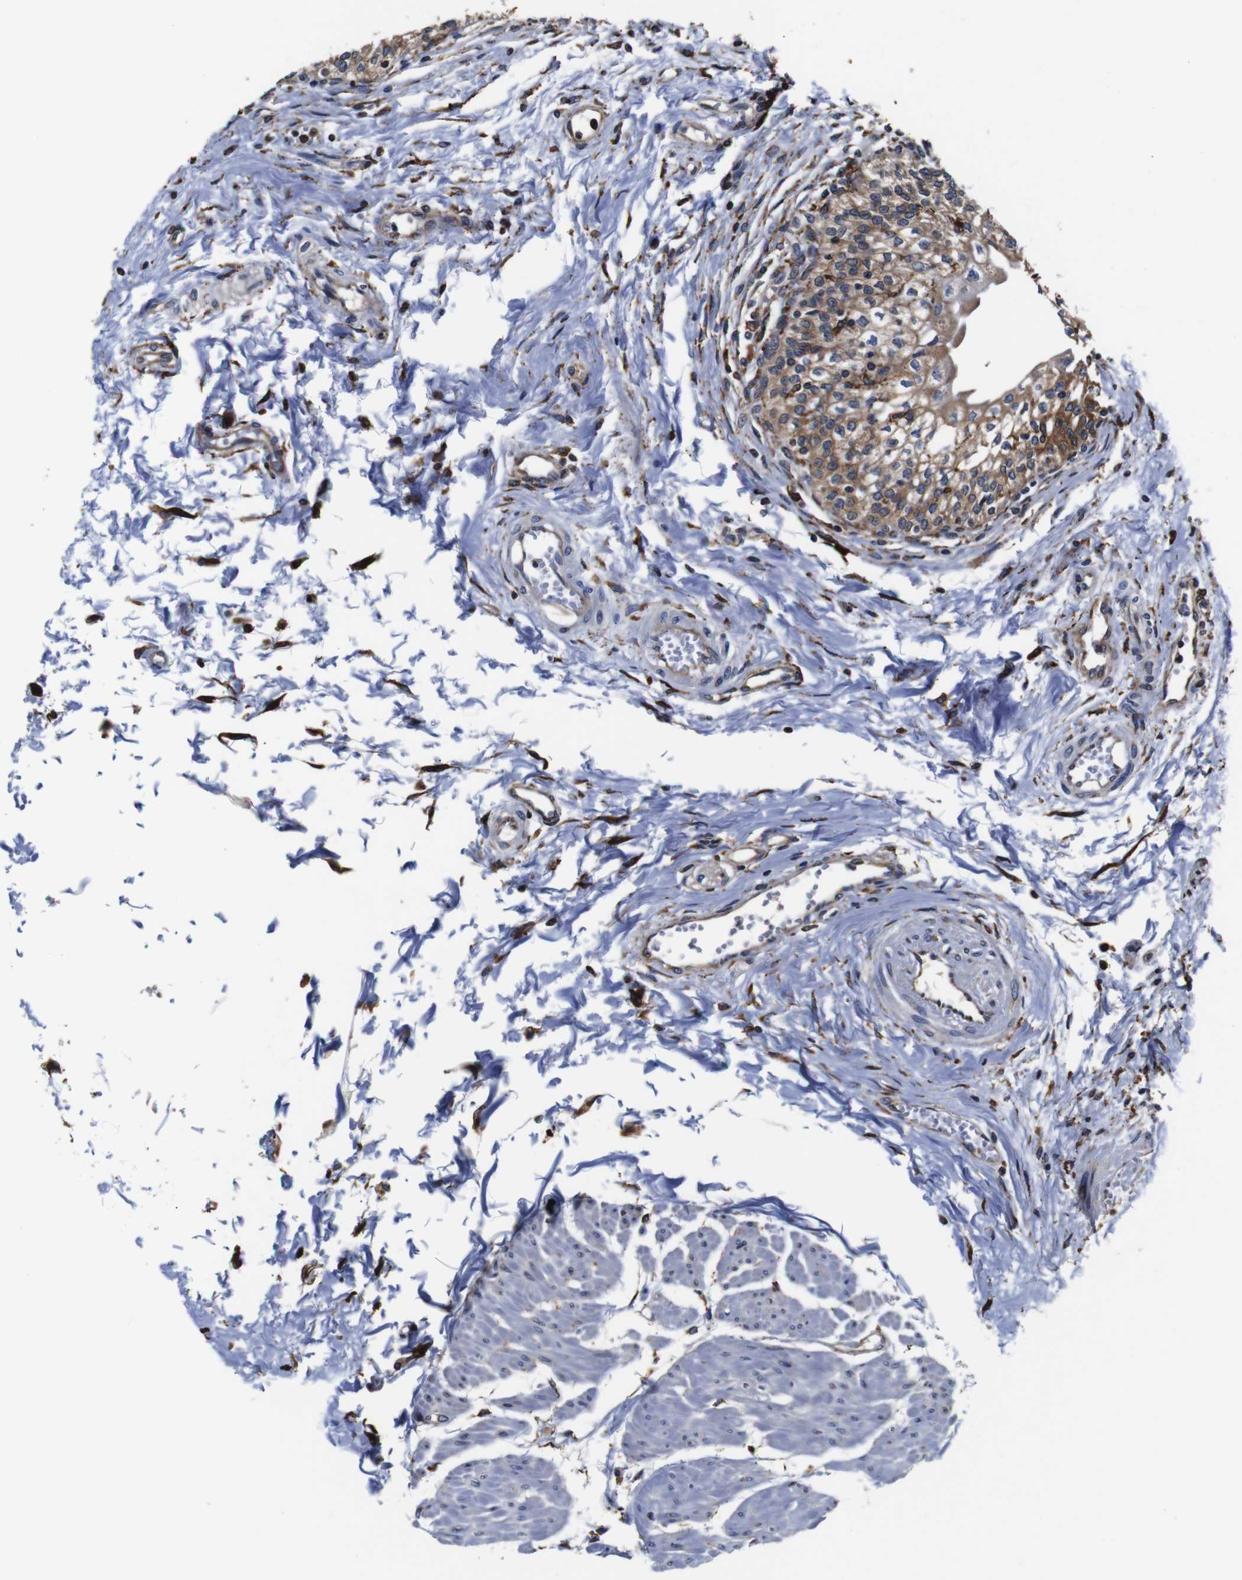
{"staining": {"intensity": "moderate", "quantity": ">75%", "location": "cytoplasmic/membranous"}, "tissue": "urinary bladder", "cell_type": "Urothelial cells", "image_type": "normal", "snomed": [{"axis": "morphology", "description": "Normal tissue, NOS"}, {"axis": "topography", "description": "Urinary bladder"}], "caption": "Urothelial cells reveal moderate cytoplasmic/membranous positivity in about >75% of cells in benign urinary bladder.", "gene": "PPIB", "patient": {"sex": "male", "age": 55}}